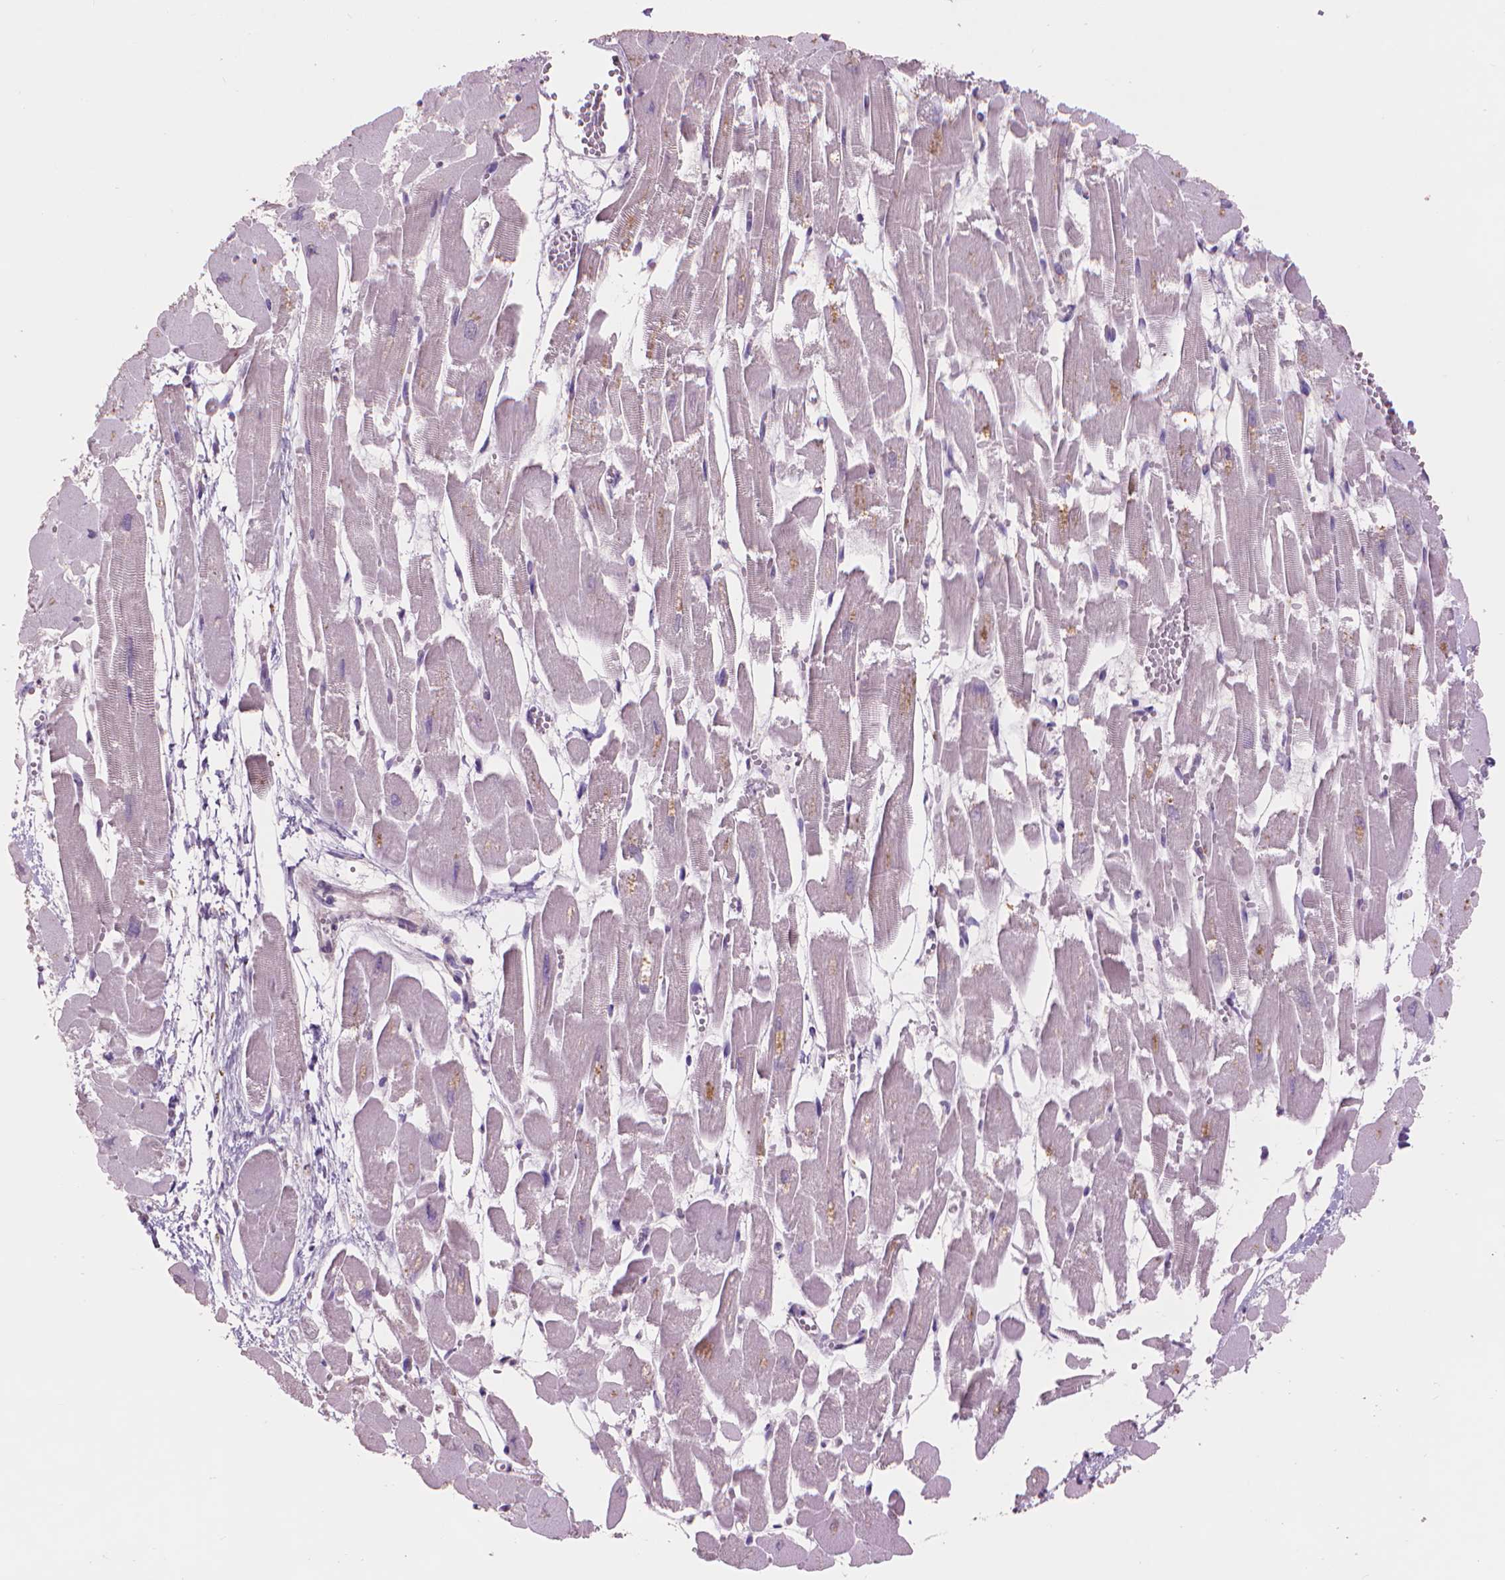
{"staining": {"intensity": "moderate", "quantity": "25%-75%", "location": "cytoplasmic/membranous"}, "tissue": "heart muscle", "cell_type": "Cardiomyocytes", "image_type": "normal", "snomed": [{"axis": "morphology", "description": "Normal tissue, NOS"}, {"axis": "topography", "description": "Heart"}], "caption": "Immunohistochemical staining of benign human heart muscle shows moderate cytoplasmic/membranous protein positivity in approximately 25%-75% of cardiomyocytes.", "gene": "ENO2", "patient": {"sex": "female", "age": 52}}